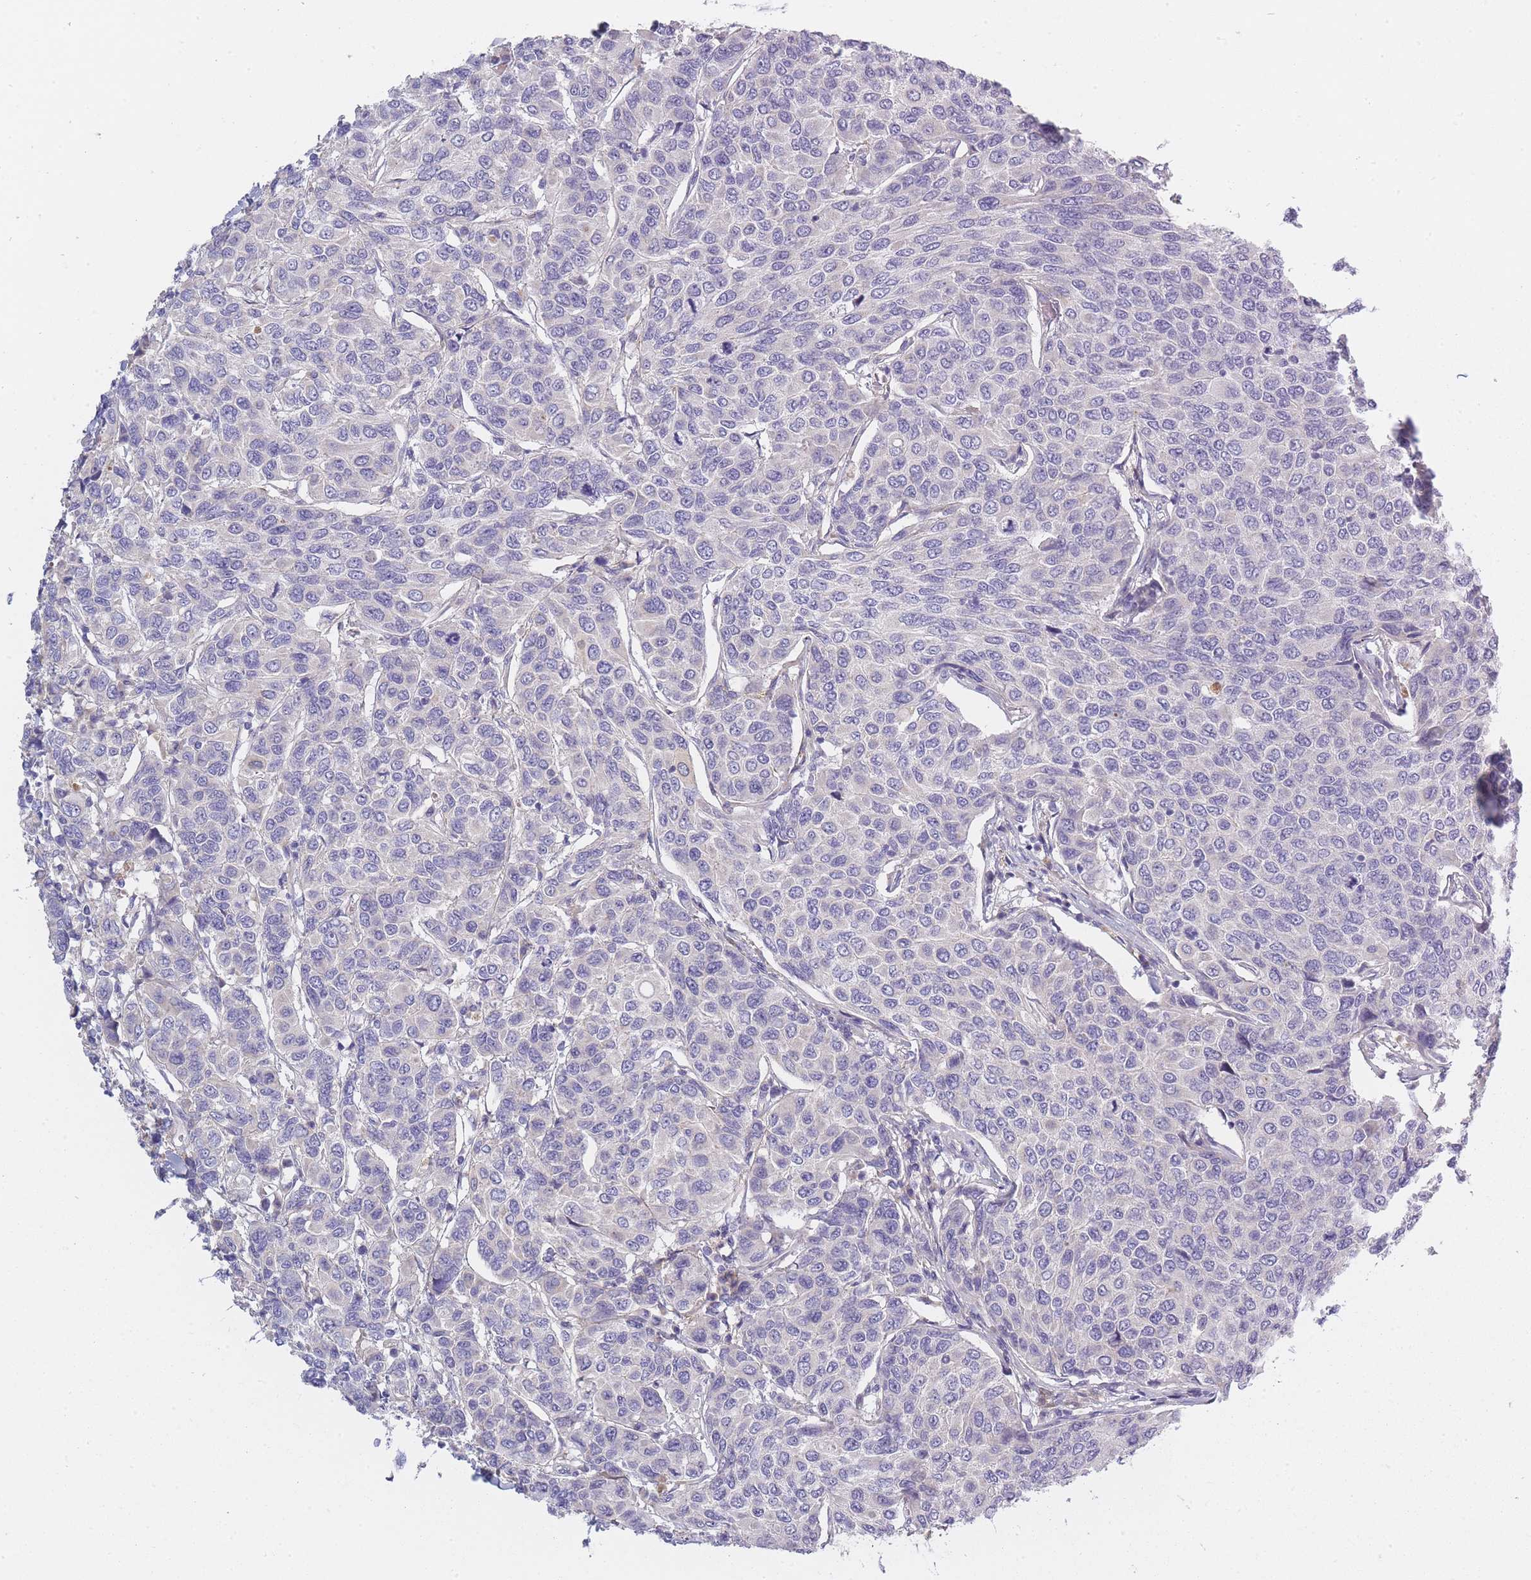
{"staining": {"intensity": "negative", "quantity": "none", "location": "none"}, "tissue": "breast cancer", "cell_type": "Tumor cells", "image_type": "cancer", "snomed": [{"axis": "morphology", "description": "Duct carcinoma"}, {"axis": "topography", "description": "Breast"}], "caption": "Tumor cells show no significant protein staining in breast cancer (invasive ductal carcinoma).", "gene": "AP3M2", "patient": {"sex": "female", "age": 55}}